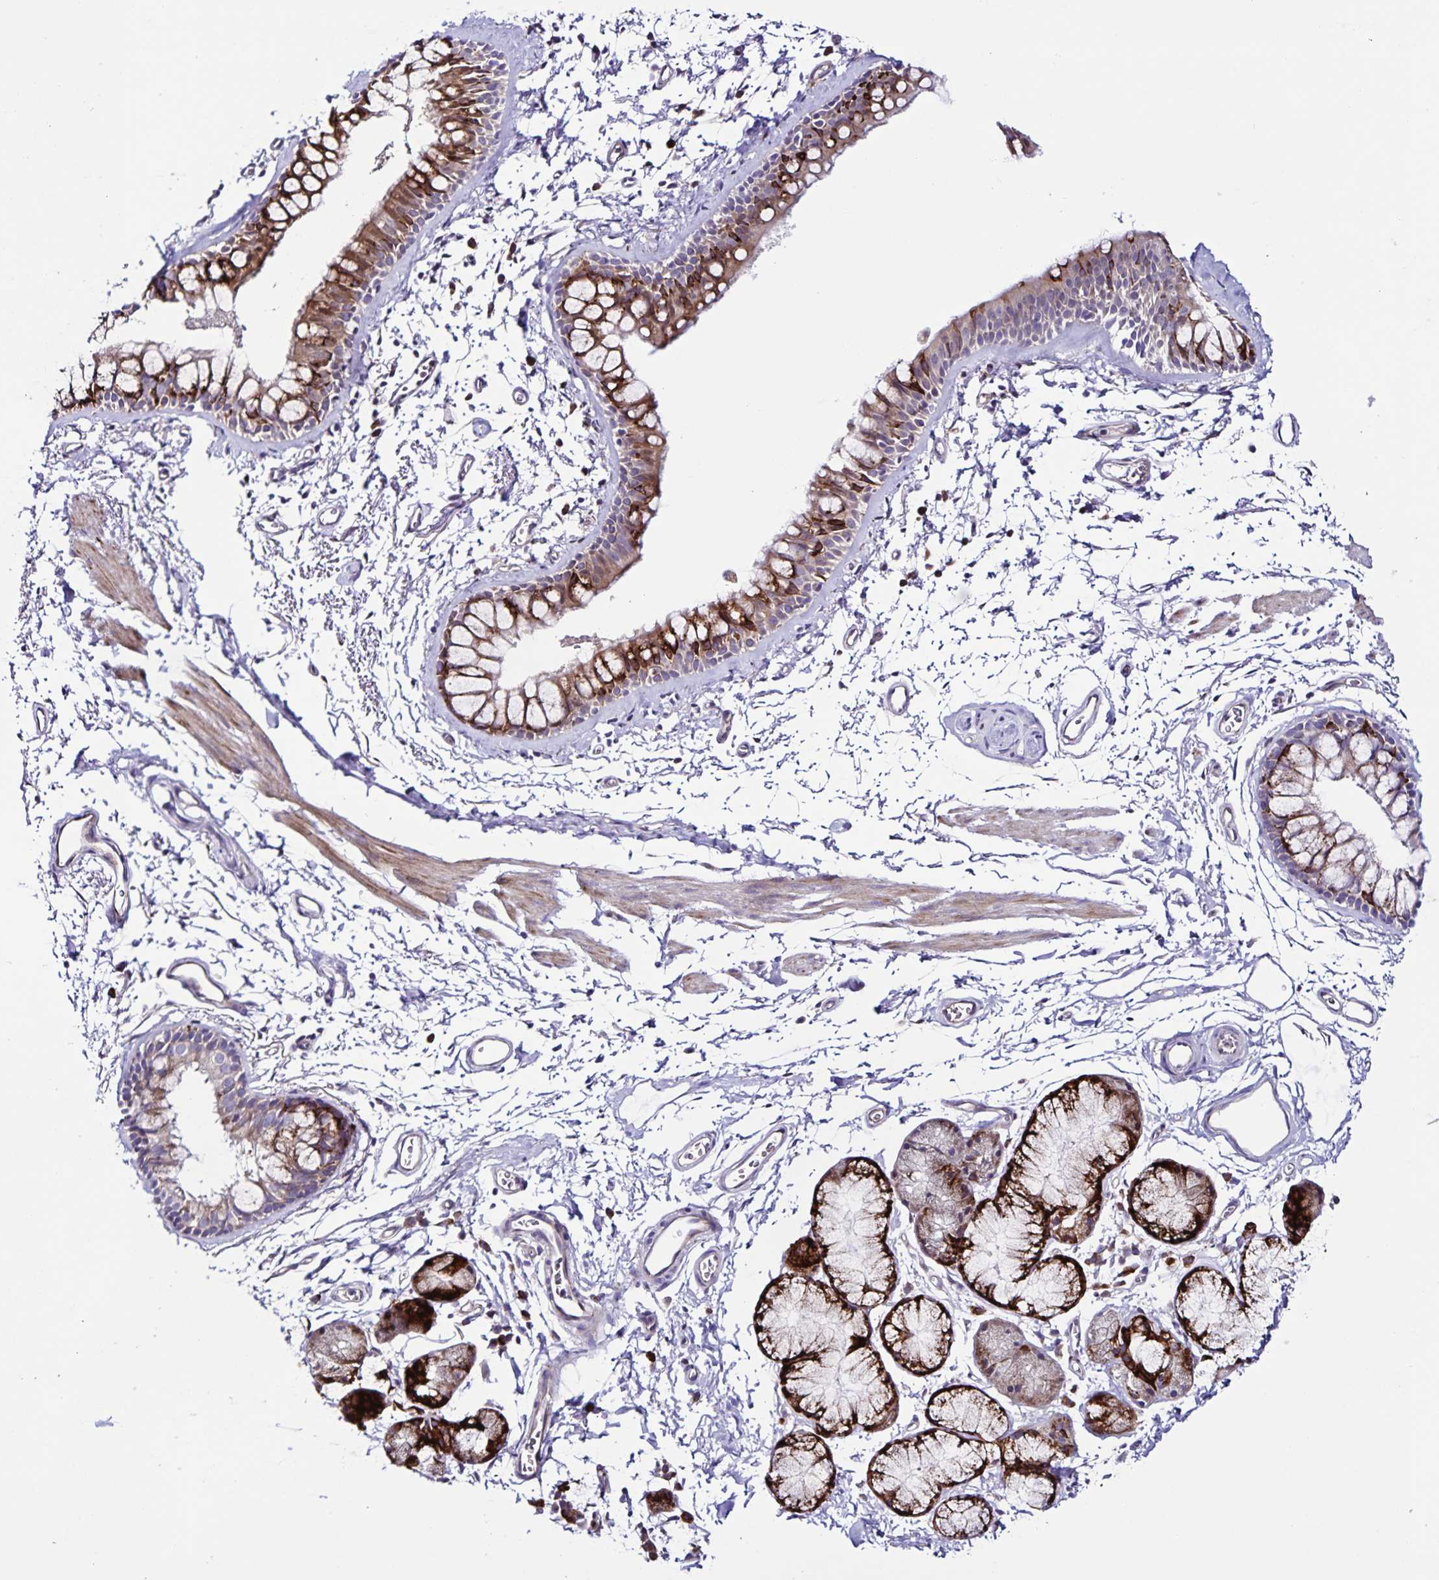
{"staining": {"intensity": "strong", "quantity": "<25%", "location": "cytoplasmic/membranous"}, "tissue": "bronchus", "cell_type": "Respiratory epithelial cells", "image_type": "normal", "snomed": [{"axis": "morphology", "description": "Normal tissue, NOS"}, {"axis": "topography", "description": "Cartilage tissue"}, {"axis": "topography", "description": "Bronchus"}], "caption": "IHC of unremarkable bronchus displays medium levels of strong cytoplasmic/membranous expression in approximately <25% of respiratory epithelial cells. The protein is shown in brown color, while the nuclei are stained blue.", "gene": "OSBPL5", "patient": {"sex": "female", "age": 79}}